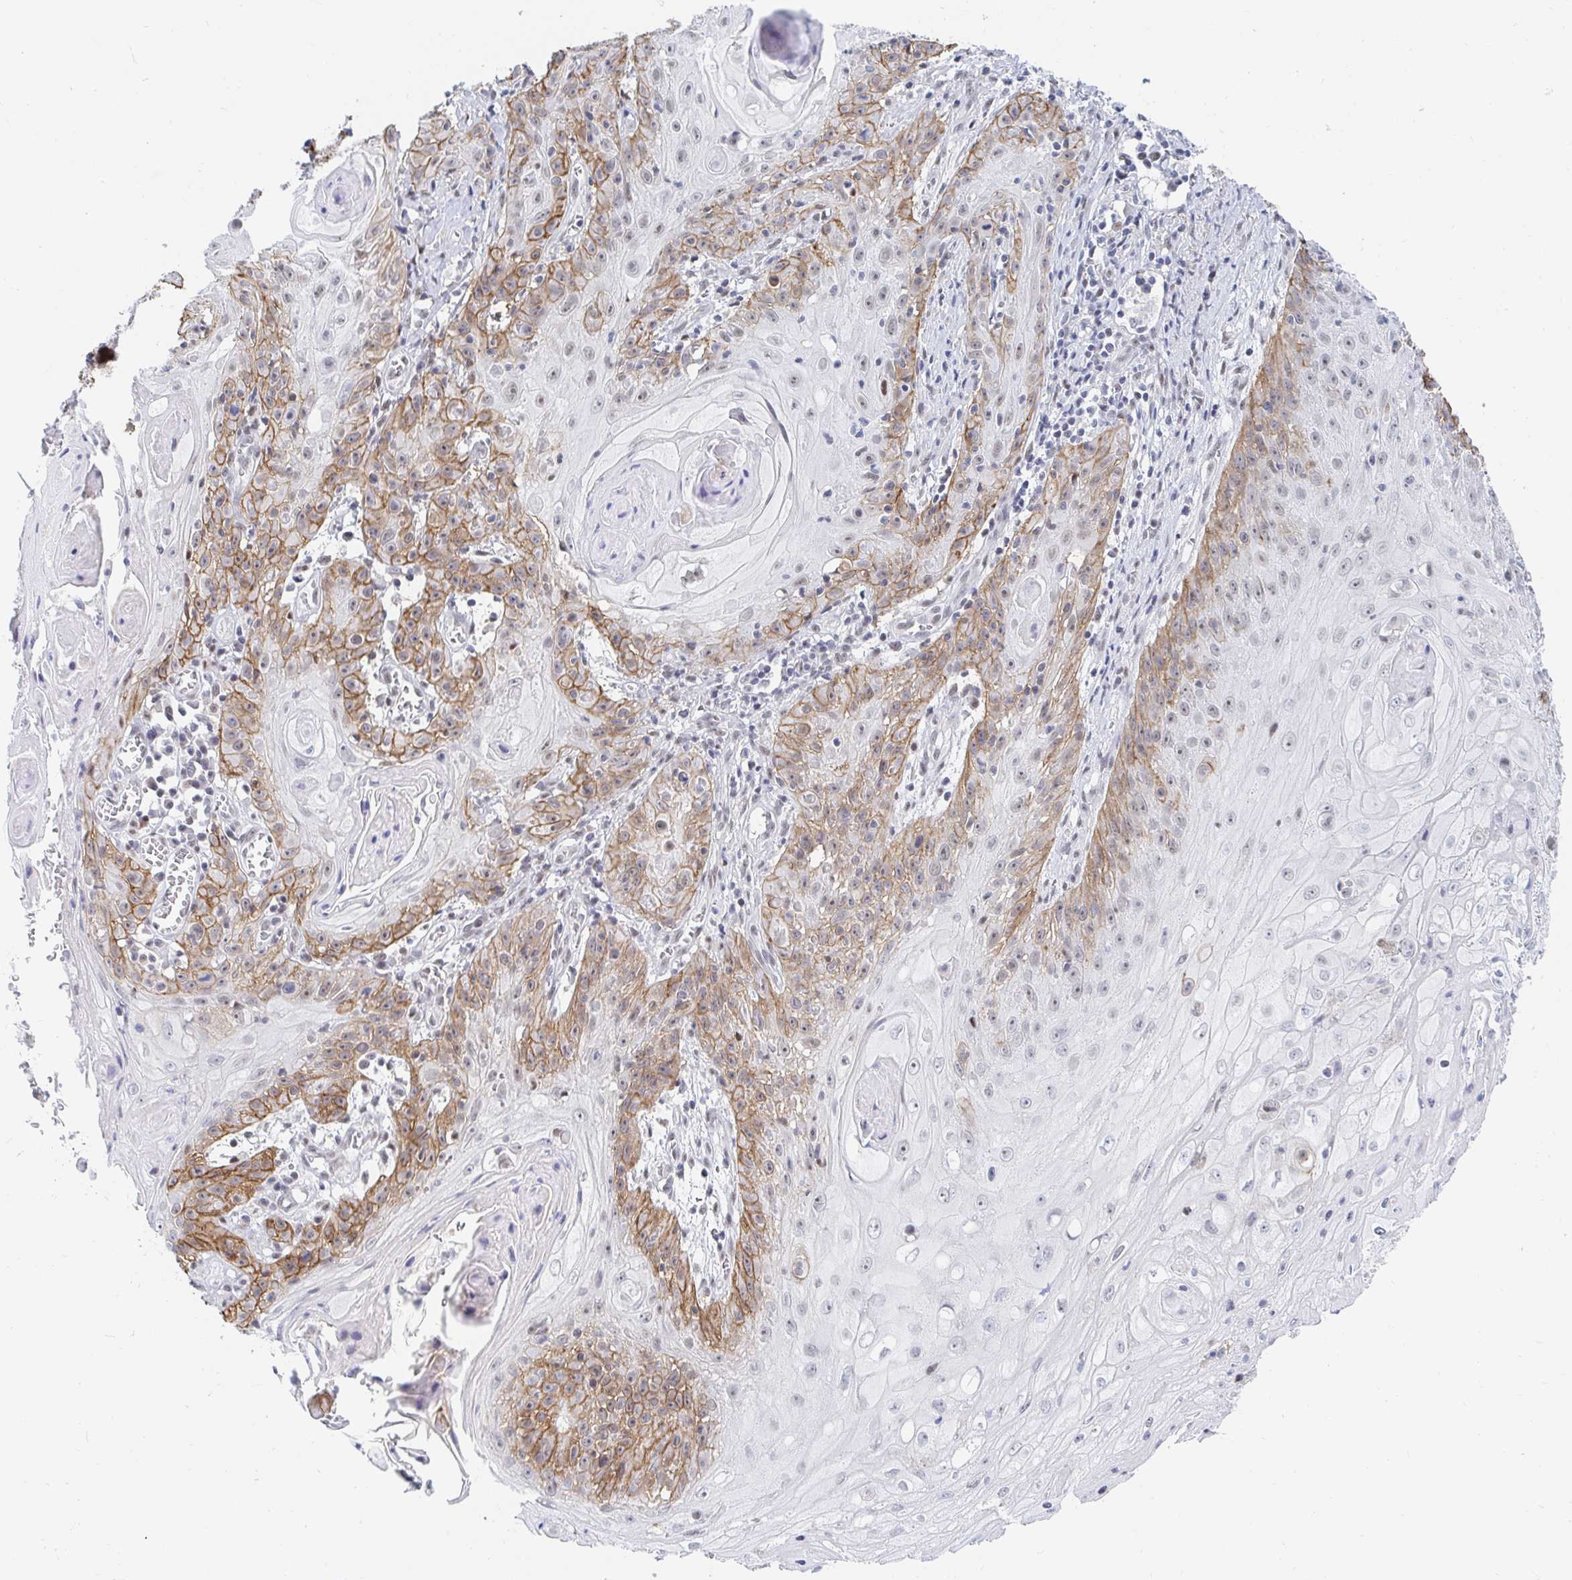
{"staining": {"intensity": "moderate", "quantity": "25%-75%", "location": "cytoplasmic/membranous"}, "tissue": "skin cancer", "cell_type": "Tumor cells", "image_type": "cancer", "snomed": [{"axis": "morphology", "description": "Squamous cell carcinoma, NOS"}, {"axis": "topography", "description": "Skin"}, {"axis": "topography", "description": "Vulva"}], "caption": "A histopathology image of skin cancer (squamous cell carcinoma) stained for a protein exhibits moderate cytoplasmic/membranous brown staining in tumor cells.", "gene": "COL28A1", "patient": {"sex": "female", "age": 76}}